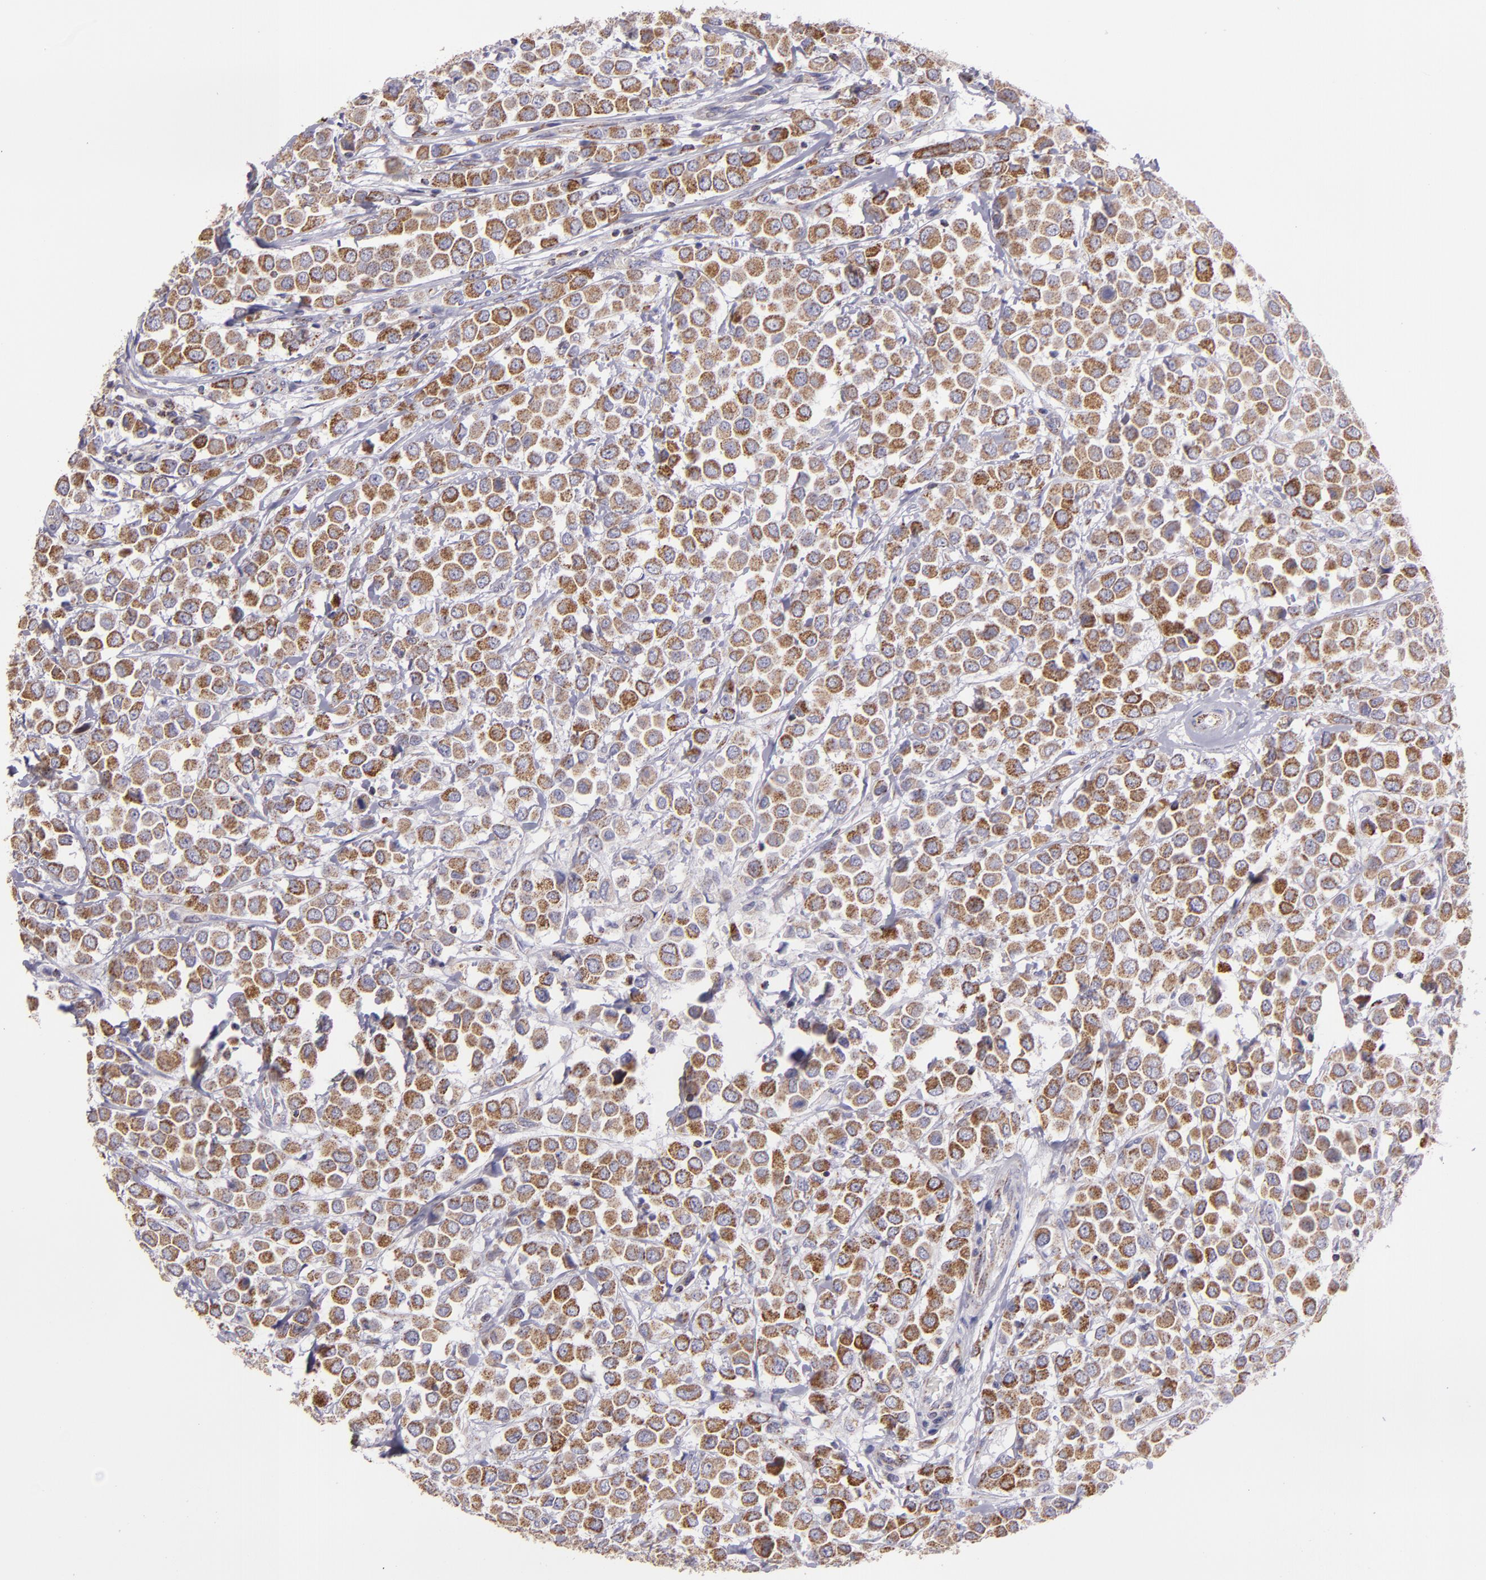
{"staining": {"intensity": "moderate", "quantity": ">75%", "location": "cytoplasmic/membranous"}, "tissue": "breast cancer", "cell_type": "Tumor cells", "image_type": "cancer", "snomed": [{"axis": "morphology", "description": "Duct carcinoma"}, {"axis": "topography", "description": "Breast"}], "caption": "An image of breast cancer (invasive ductal carcinoma) stained for a protein reveals moderate cytoplasmic/membranous brown staining in tumor cells.", "gene": "HSPD1", "patient": {"sex": "female", "age": 61}}